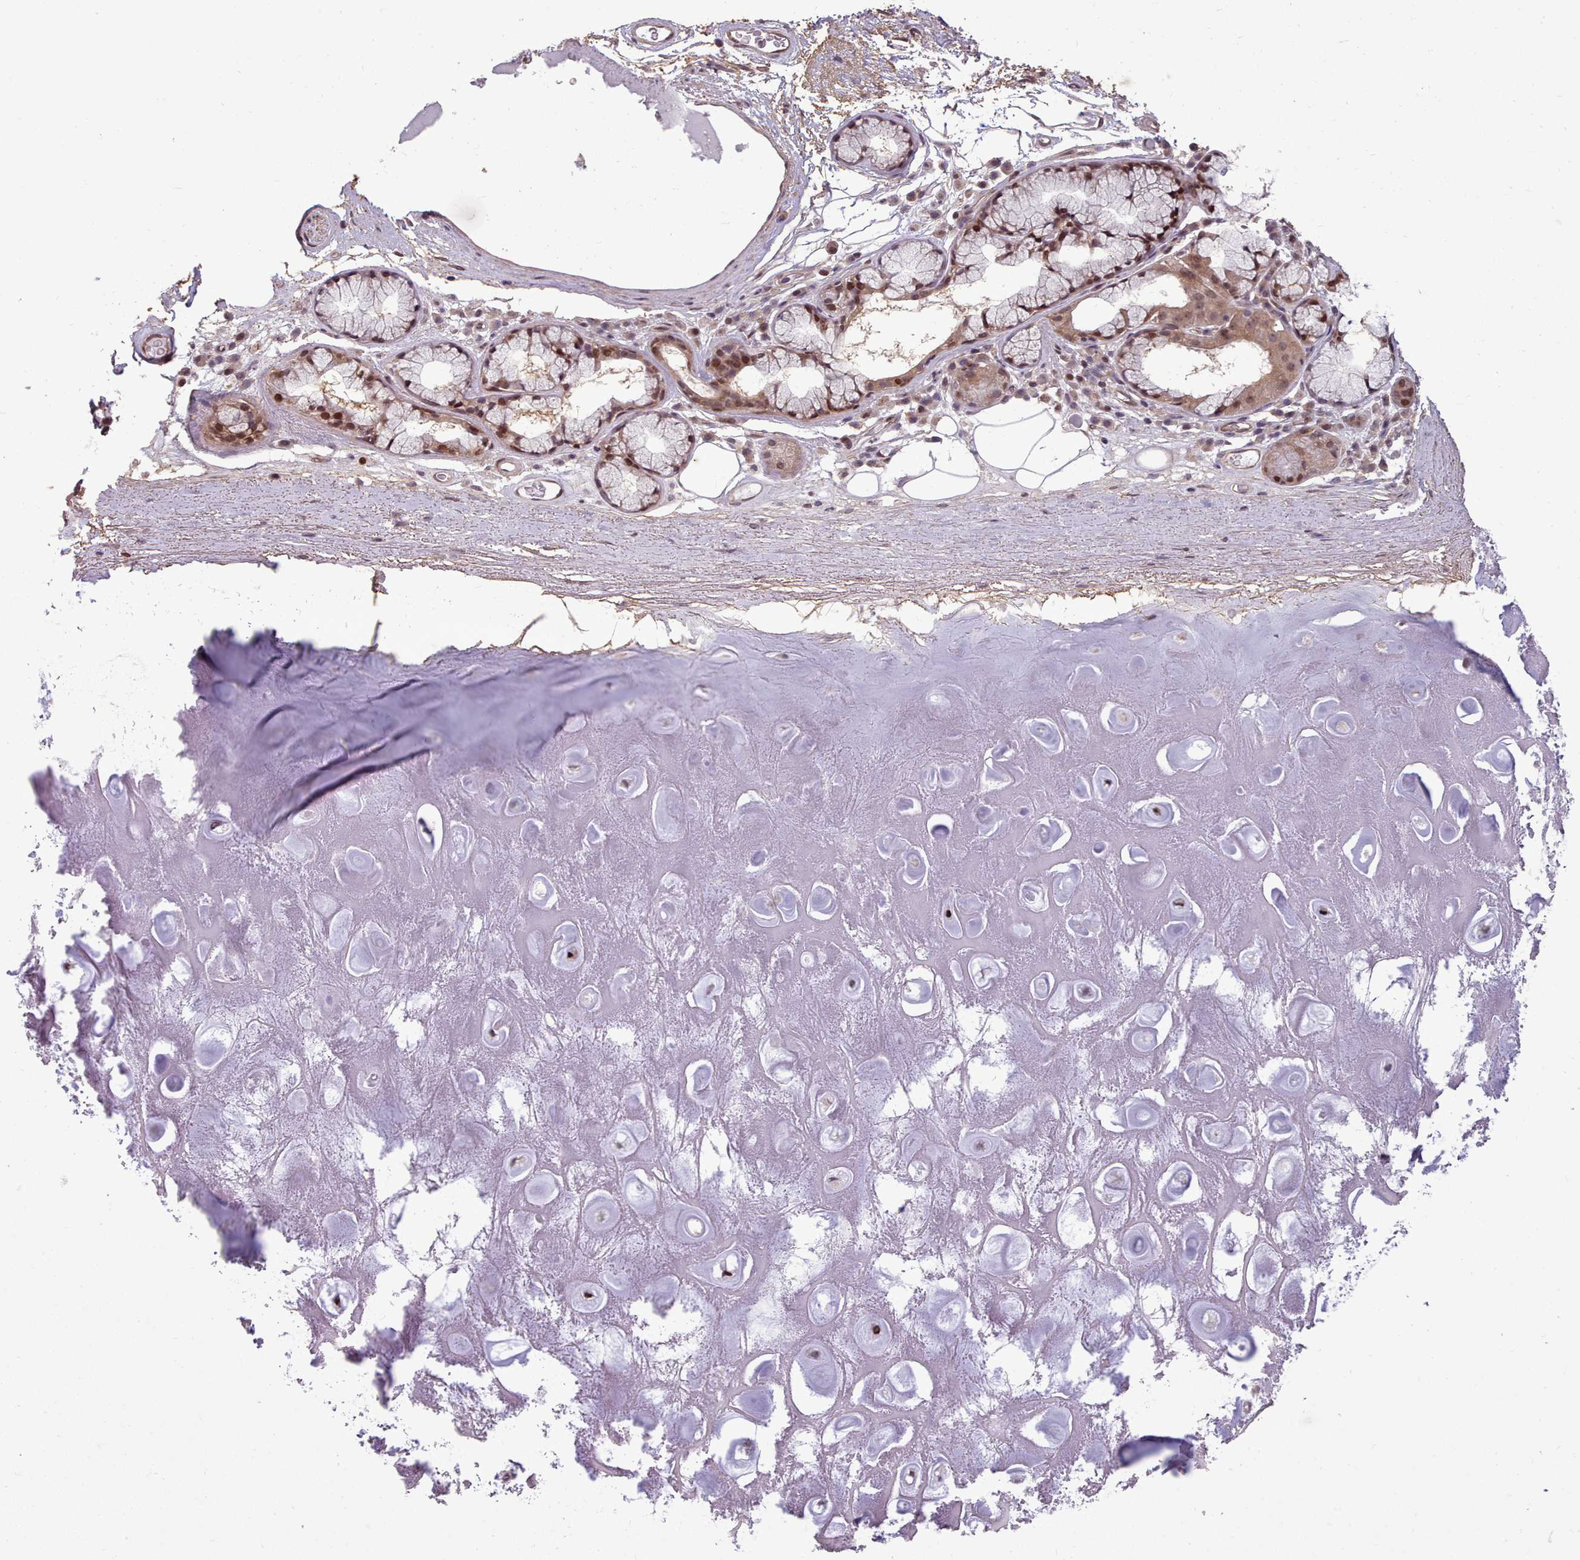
{"staining": {"intensity": "negative", "quantity": "none", "location": "none"}, "tissue": "adipose tissue", "cell_type": "Adipocytes", "image_type": "normal", "snomed": [{"axis": "morphology", "description": "Normal tissue, NOS"}, {"axis": "topography", "description": "Cartilage tissue"}], "caption": "Adipose tissue was stained to show a protein in brown. There is no significant positivity in adipocytes. (Stains: DAB immunohistochemistry with hematoxylin counter stain, Microscopy: brightfield microscopy at high magnification).", "gene": "ENSA", "patient": {"sex": "male", "age": 81}}